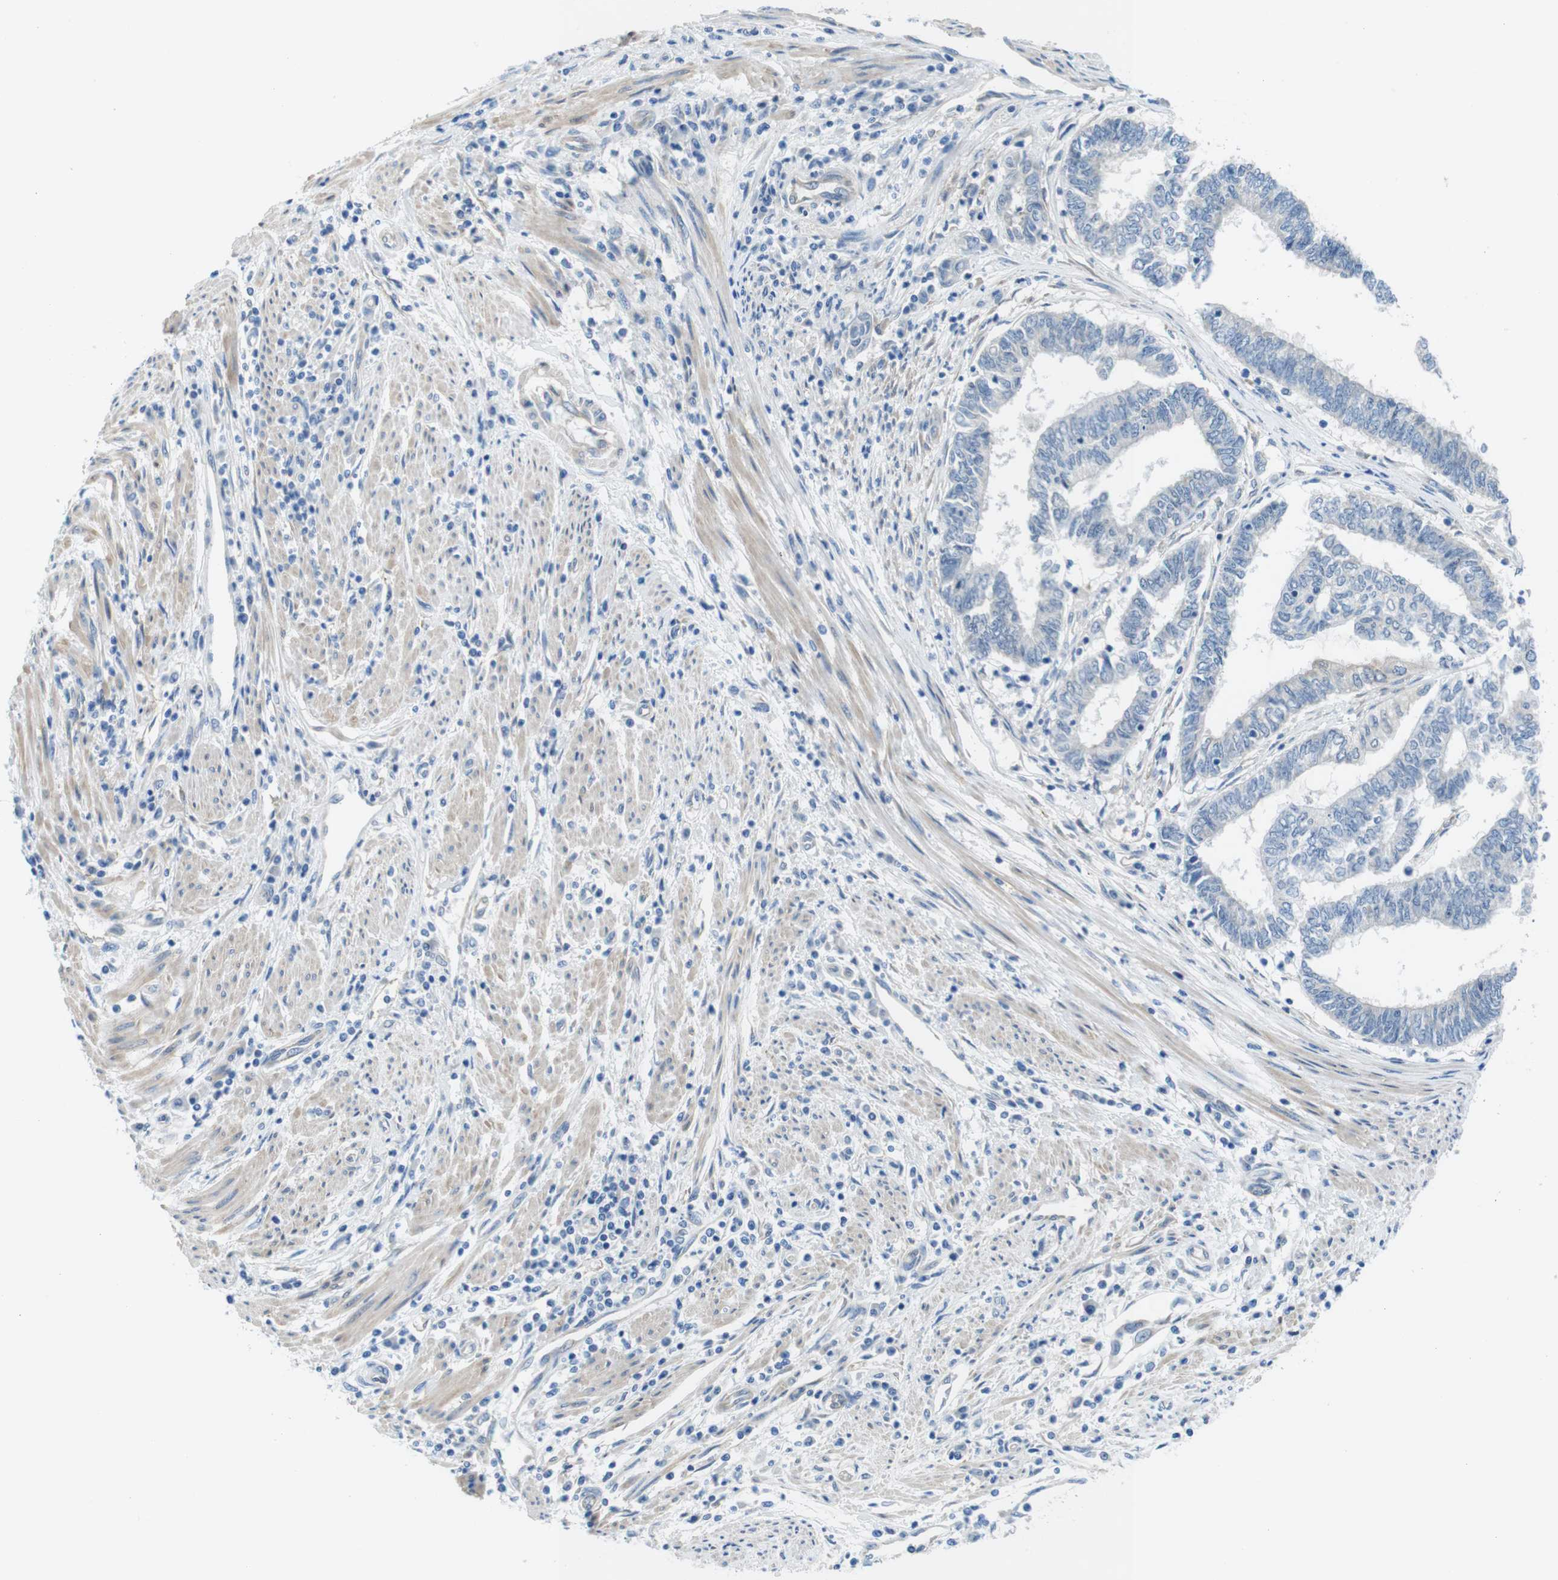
{"staining": {"intensity": "negative", "quantity": "none", "location": "none"}, "tissue": "endometrial cancer", "cell_type": "Tumor cells", "image_type": "cancer", "snomed": [{"axis": "morphology", "description": "Adenocarcinoma, NOS"}, {"axis": "topography", "description": "Uterus"}, {"axis": "topography", "description": "Endometrium"}], "caption": "Immunohistochemistry (IHC) of endometrial cancer reveals no expression in tumor cells. (DAB immunohistochemistry (IHC), high magnification).", "gene": "CDH8", "patient": {"sex": "female", "age": 70}}